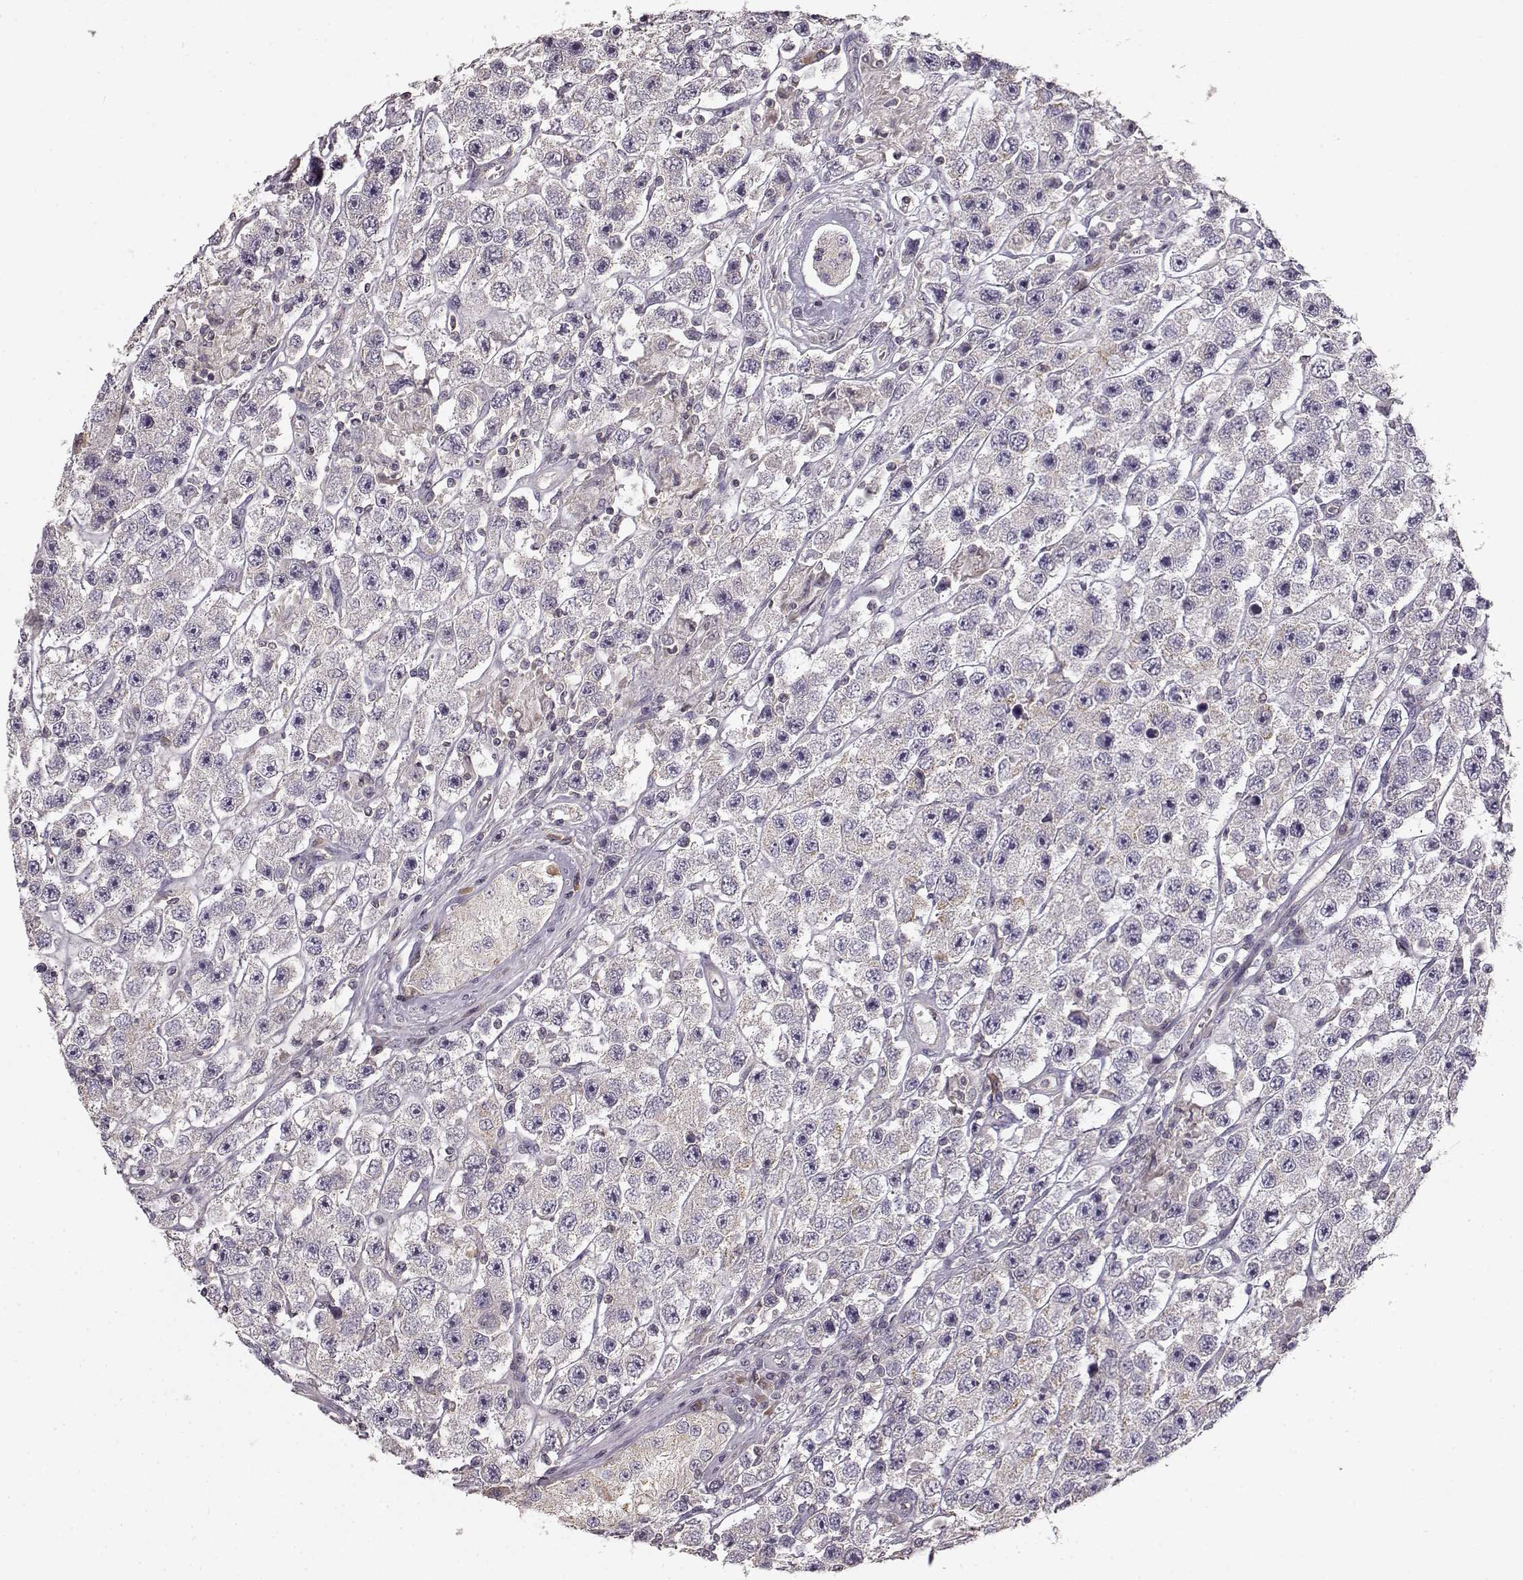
{"staining": {"intensity": "negative", "quantity": "none", "location": "none"}, "tissue": "testis cancer", "cell_type": "Tumor cells", "image_type": "cancer", "snomed": [{"axis": "morphology", "description": "Seminoma, NOS"}, {"axis": "topography", "description": "Testis"}], "caption": "IHC histopathology image of neoplastic tissue: human testis seminoma stained with DAB displays no significant protein expression in tumor cells.", "gene": "ERBB3", "patient": {"sex": "male", "age": 45}}